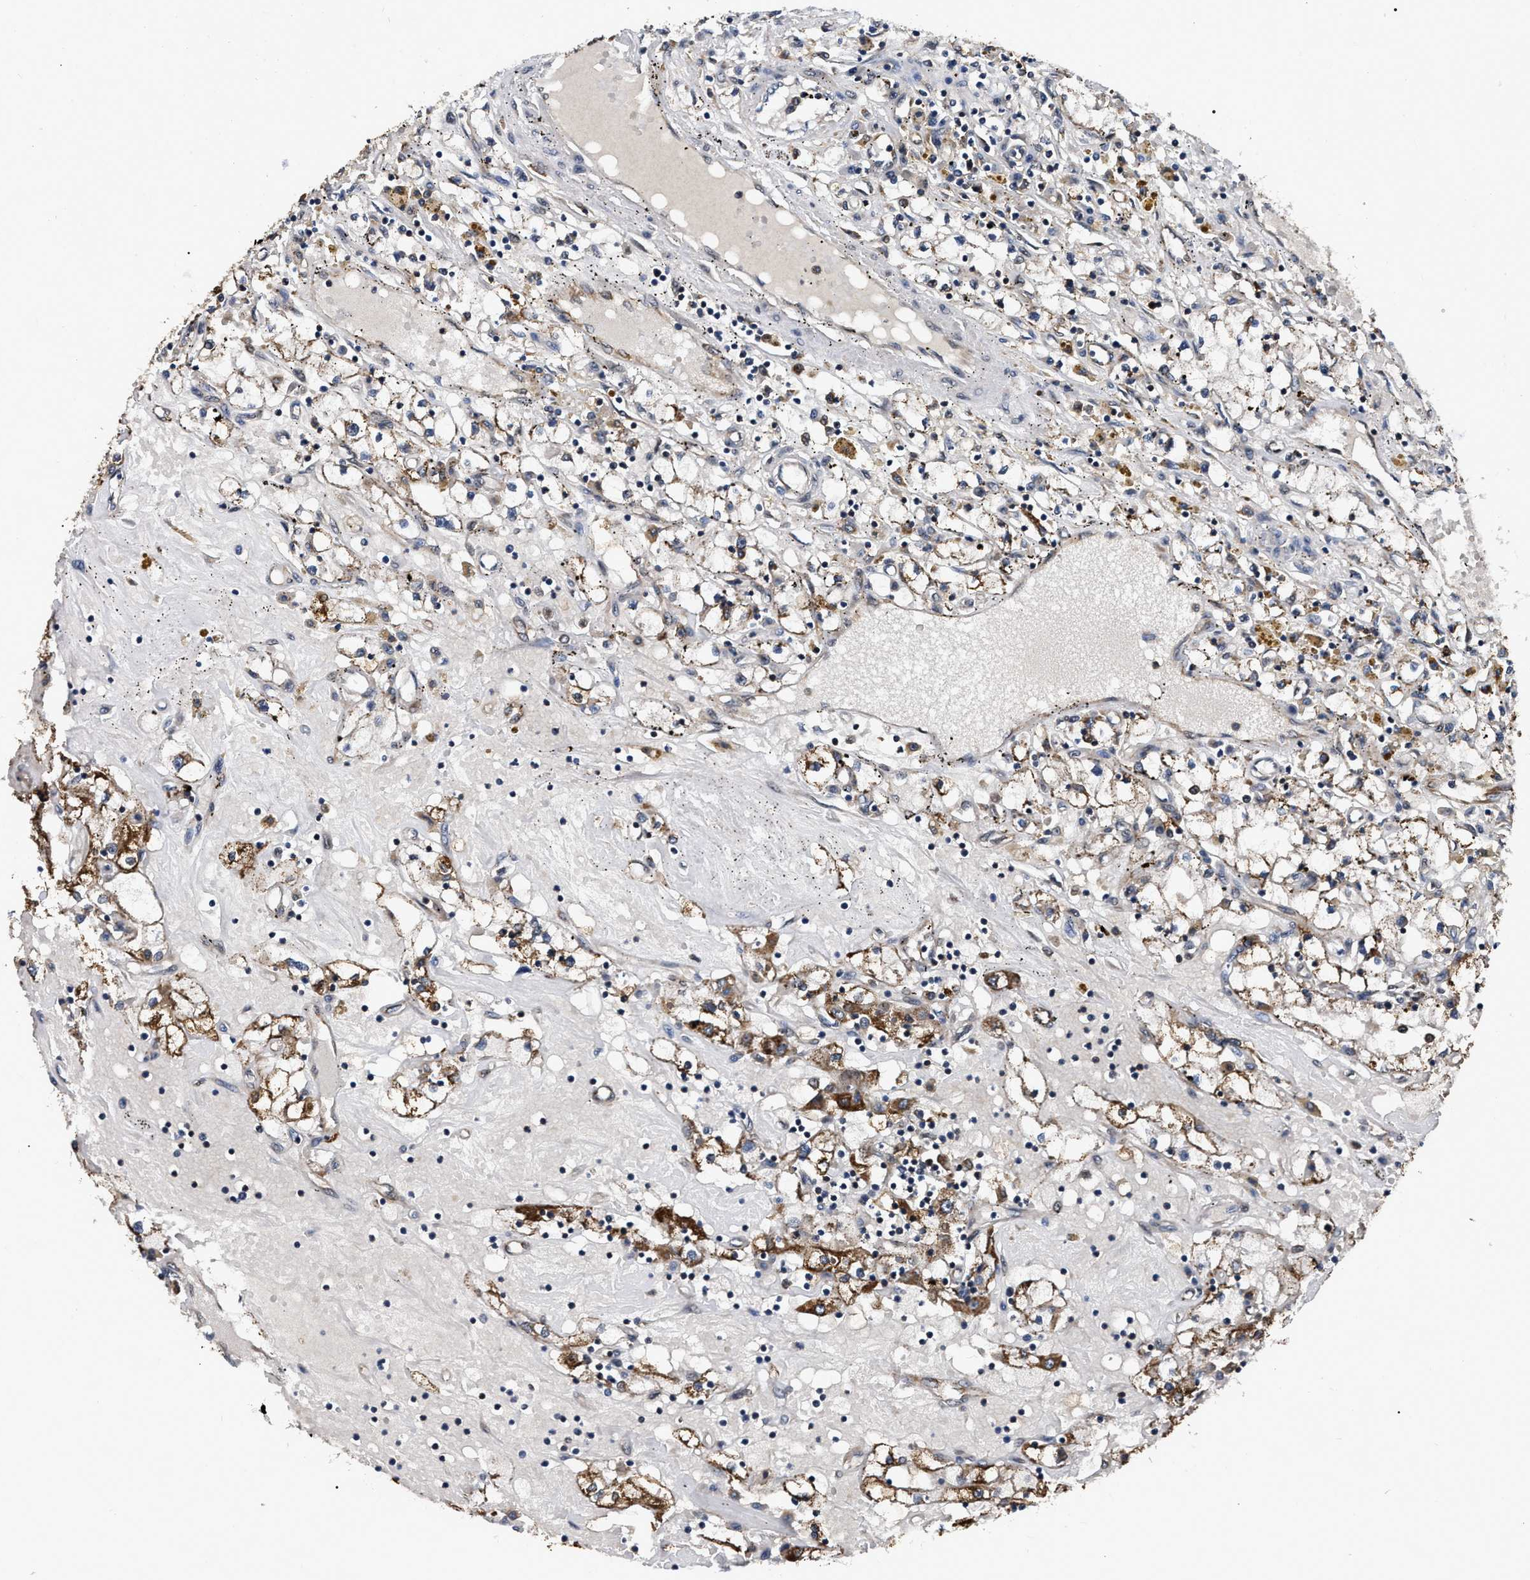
{"staining": {"intensity": "moderate", "quantity": ">75%", "location": "cytoplasmic/membranous"}, "tissue": "renal cancer", "cell_type": "Tumor cells", "image_type": "cancer", "snomed": [{"axis": "morphology", "description": "Adenocarcinoma, NOS"}, {"axis": "topography", "description": "Kidney"}], "caption": "A histopathology image showing moderate cytoplasmic/membranous positivity in about >75% of tumor cells in renal cancer, as visualized by brown immunohistochemical staining.", "gene": "GET4", "patient": {"sex": "male", "age": 56}}